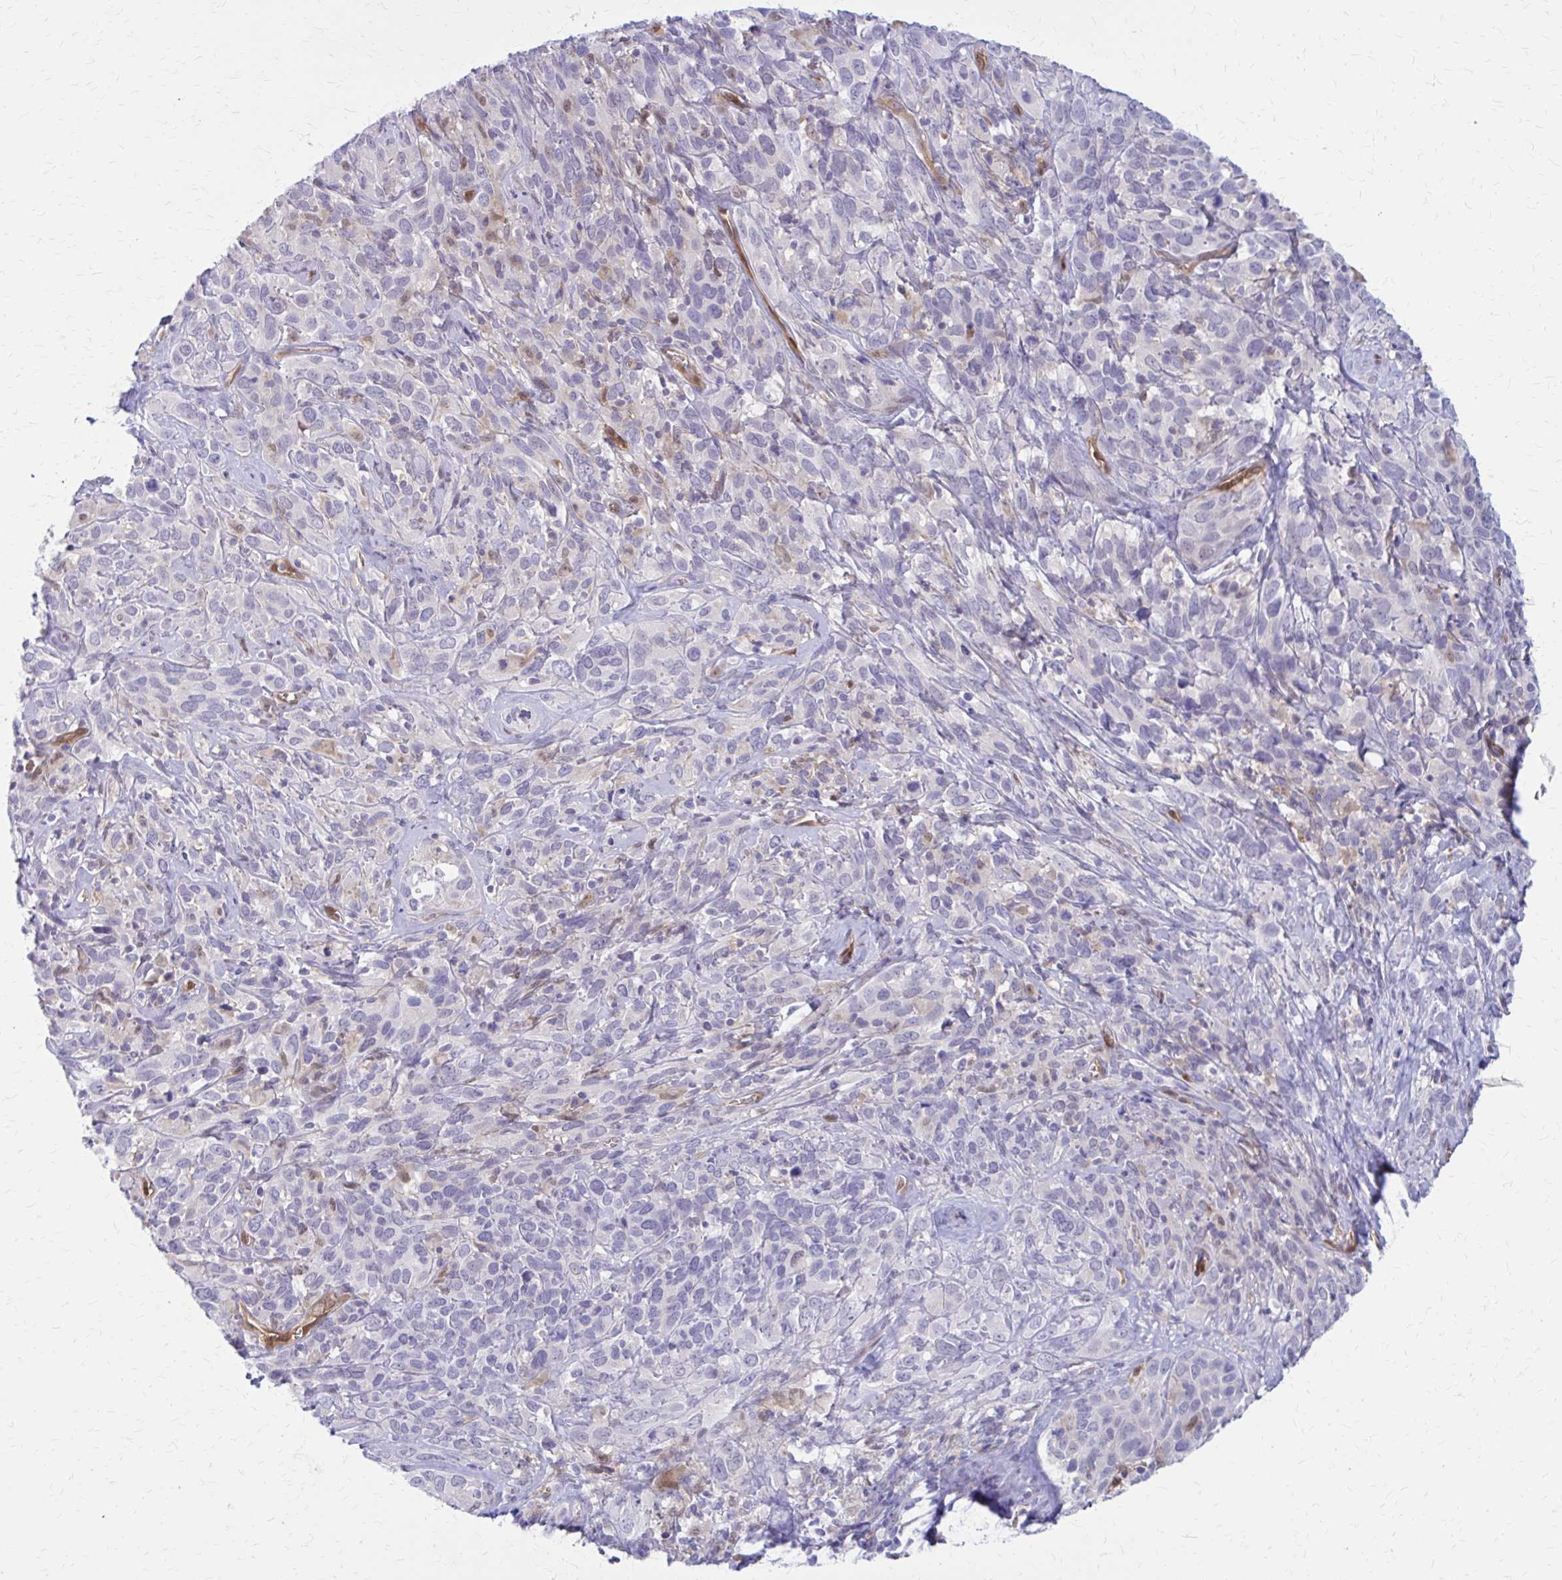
{"staining": {"intensity": "negative", "quantity": "none", "location": "none"}, "tissue": "cervical cancer", "cell_type": "Tumor cells", "image_type": "cancer", "snomed": [{"axis": "morphology", "description": "Normal tissue, NOS"}, {"axis": "morphology", "description": "Squamous cell carcinoma, NOS"}, {"axis": "topography", "description": "Cervix"}], "caption": "The immunohistochemistry micrograph has no significant expression in tumor cells of cervical cancer (squamous cell carcinoma) tissue.", "gene": "CLIC2", "patient": {"sex": "female", "age": 51}}